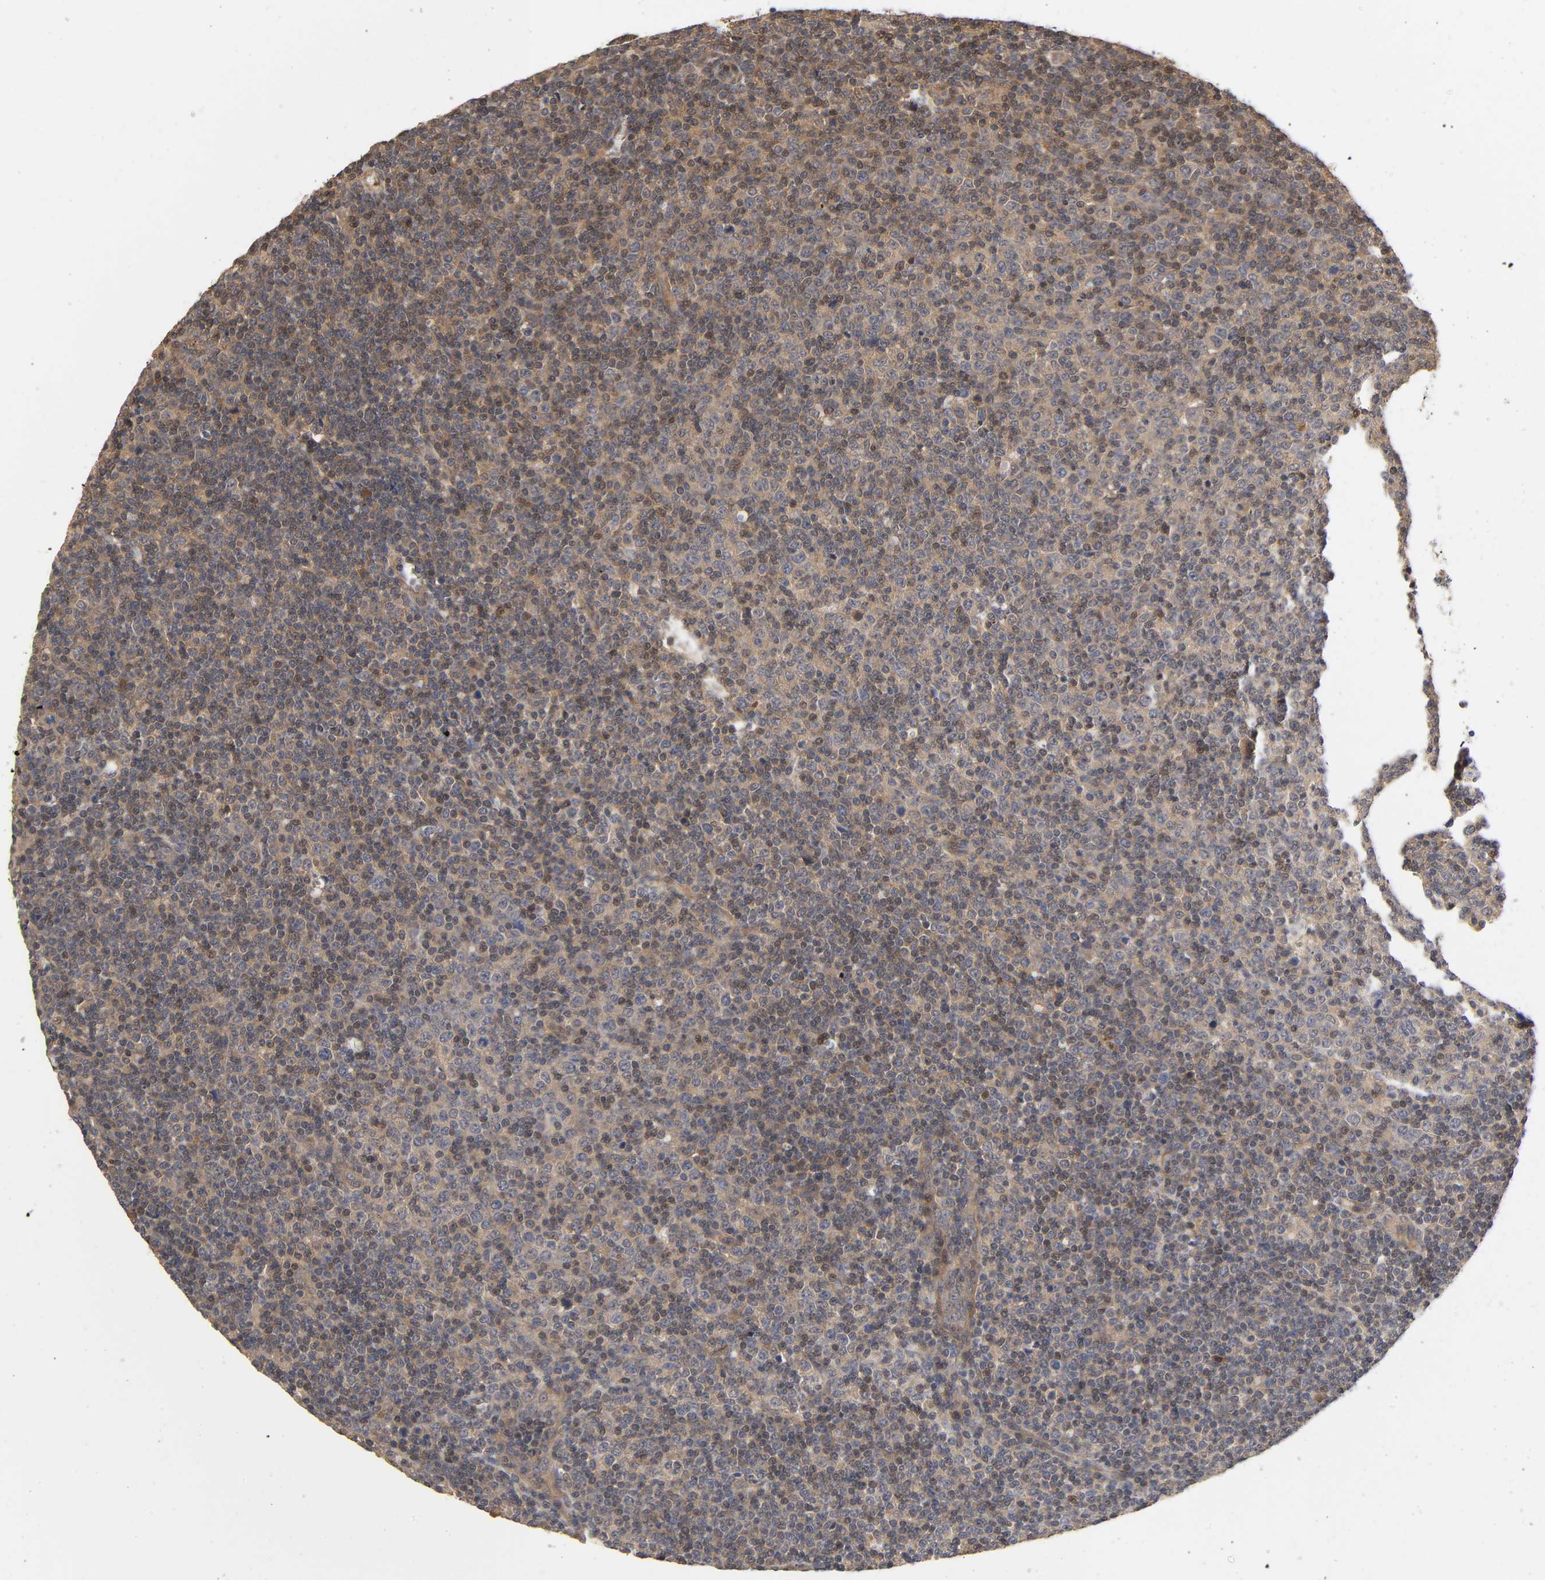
{"staining": {"intensity": "weak", "quantity": ">75%", "location": "cytoplasmic/membranous"}, "tissue": "lymphoma", "cell_type": "Tumor cells", "image_type": "cancer", "snomed": [{"axis": "morphology", "description": "Malignant lymphoma, non-Hodgkin's type, Low grade"}, {"axis": "topography", "description": "Lymph node"}], "caption": "This histopathology image displays low-grade malignant lymphoma, non-Hodgkin's type stained with IHC to label a protein in brown. The cytoplasmic/membranous of tumor cells show weak positivity for the protein. Nuclei are counter-stained blue.", "gene": "PDE5A", "patient": {"sex": "male", "age": 70}}